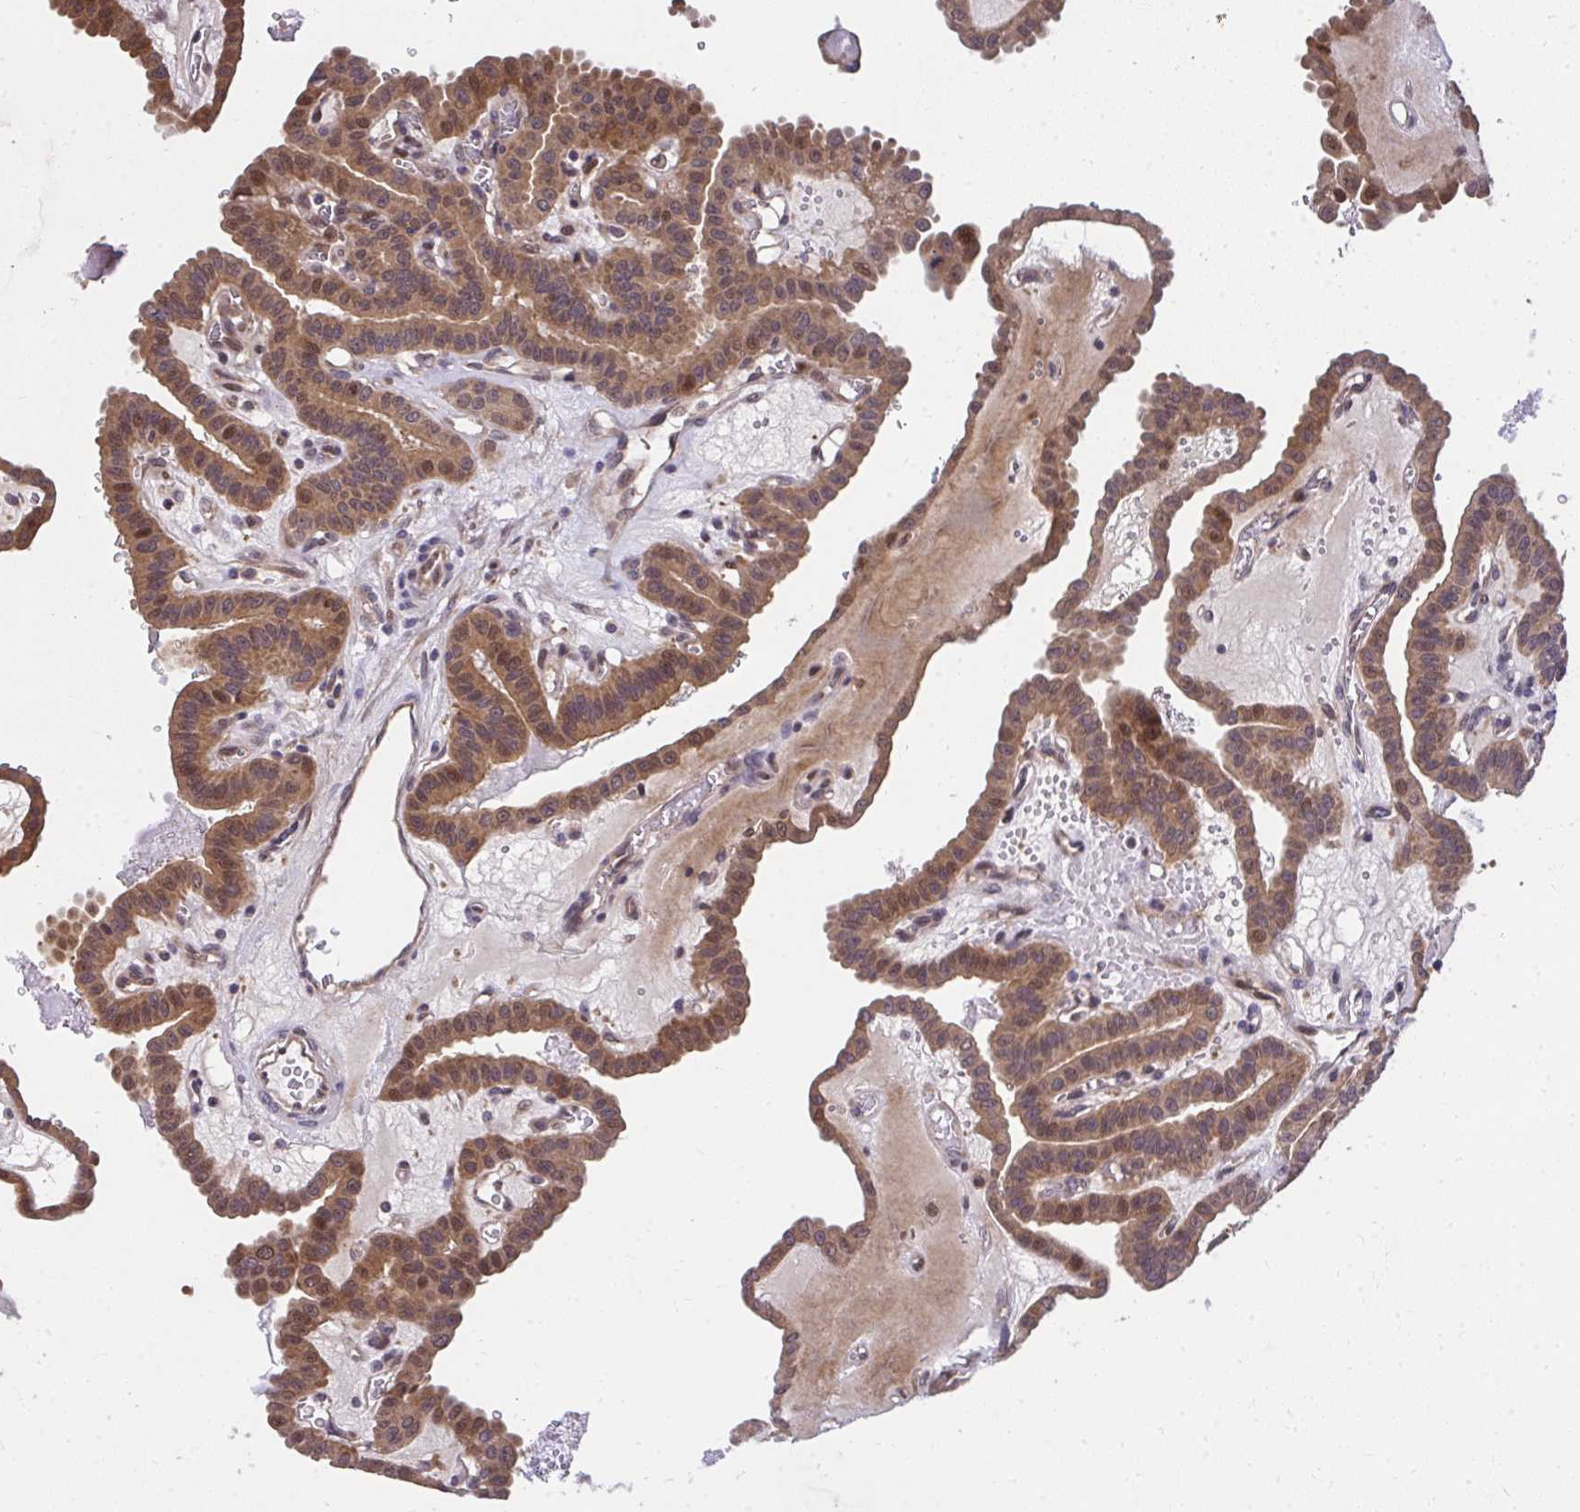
{"staining": {"intensity": "moderate", "quantity": ">75%", "location": "cytoplasmic/membranous,nuclear"}, "tissue": "thyroid cancer", "cell_type": "Tumor cells", "image_type": "cancer", "snomed": [{"axis": "morphology", "description": "Papillary adenocarcinoma, NOS"}, {"axis": "topography", "description": "Thyroid gland"}], "caption": "IHC of human thyroid papillary adenocarcinoma displays medium levels of moderate cytoplasmic/membranous and nuclear staining in approximately >75% of tumor cells.", "gene": "RDH14", "patient": {"sex": "male", "age": 87}}